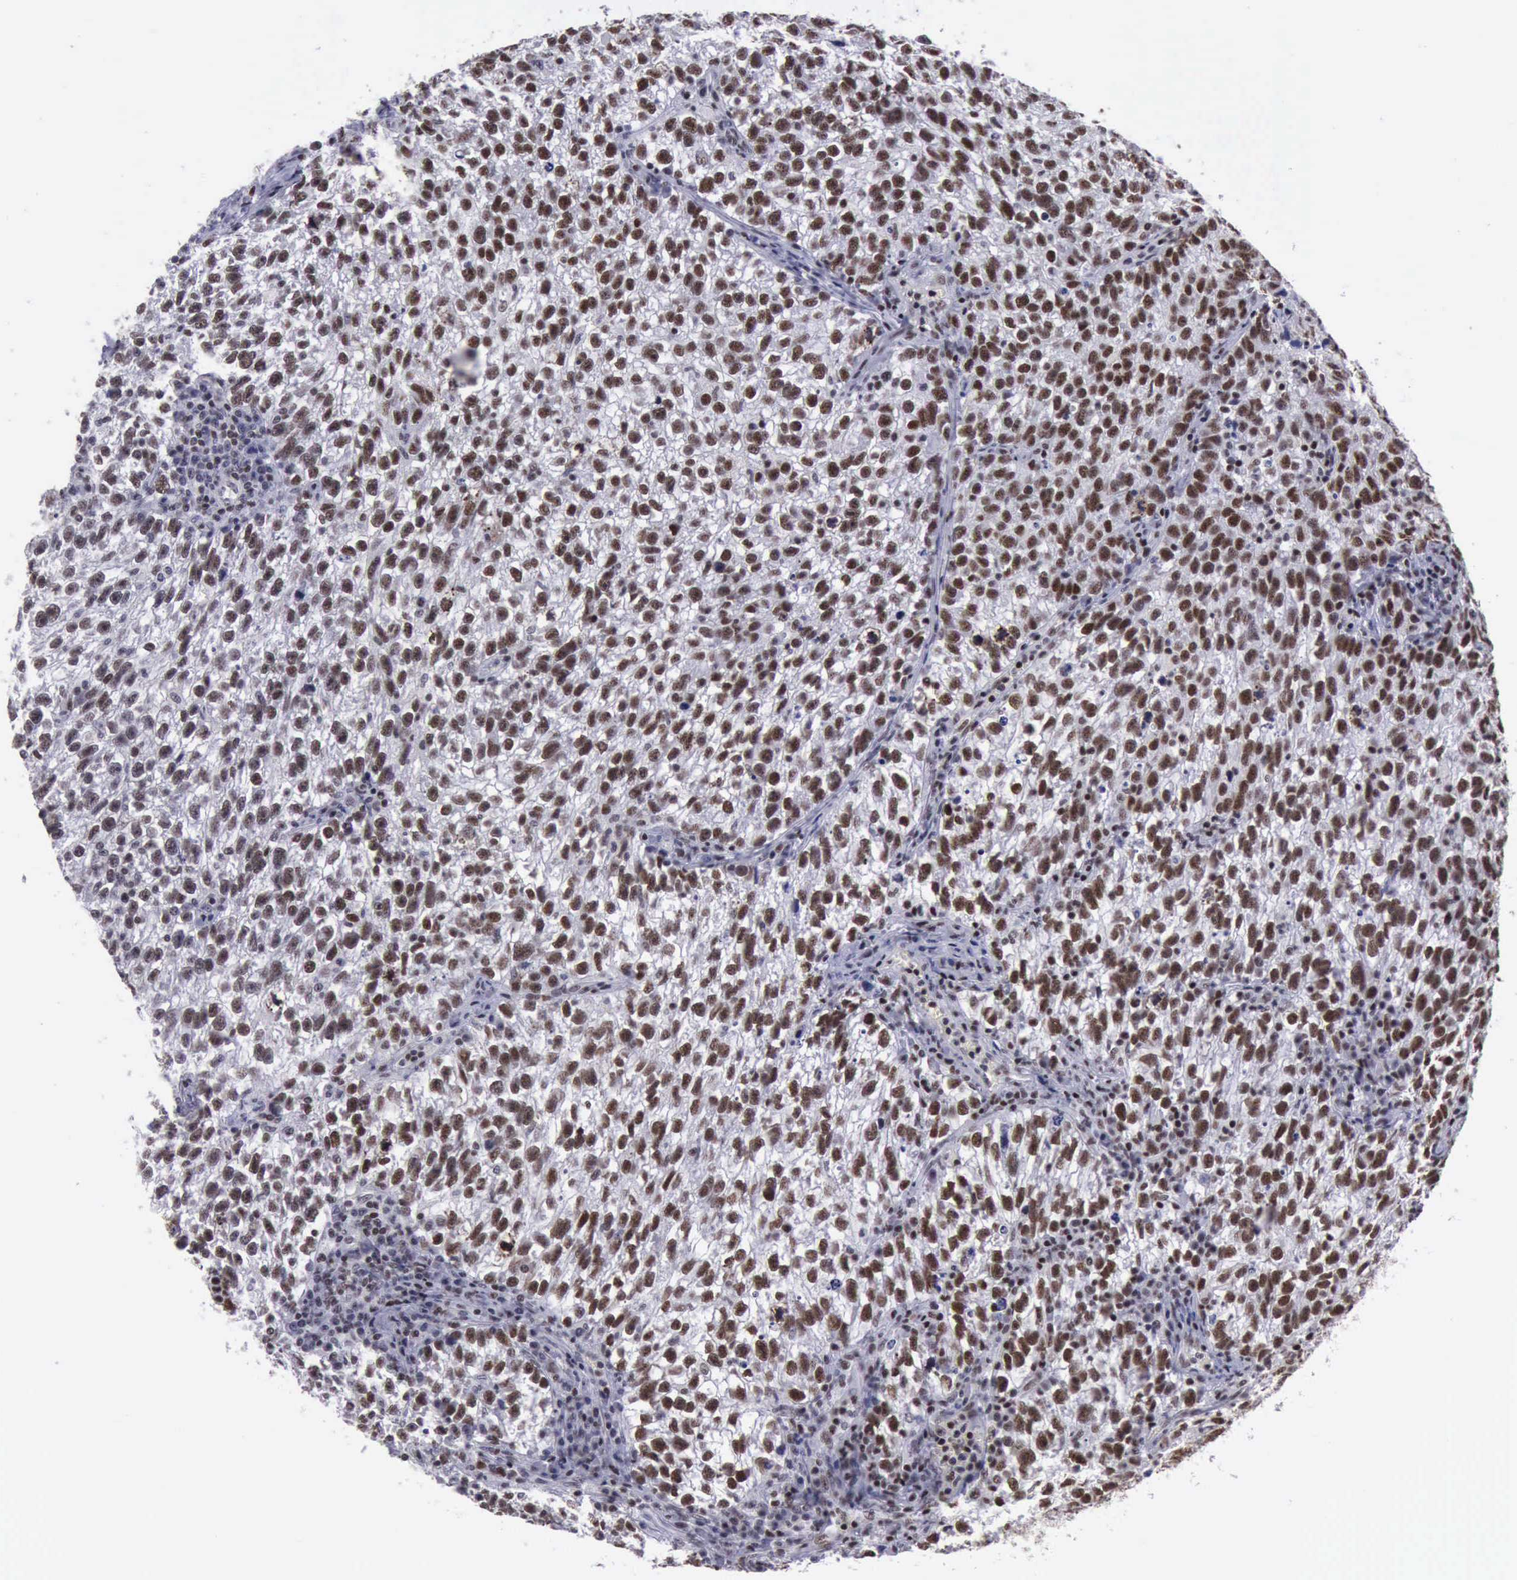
{"staining": {"intensity": "moderate", "quantity": ">75%", "location": "nuclear"}, "tissue": "testis cancer", "cell_type": "Tumor cells", "image_type": "cancer", "snomed": [{"axis": "morphology", "description": "Seminoma, NOS"}, {"axis": "topography", "description": "Testis"}], "caption": "Testis cancer (seminoma) stained with a brown dye shows moderate nuclear positive positivity in about >75% of tumor cells.", "gene": "YY1", "patient": {"sex": "male", "age": 38}}